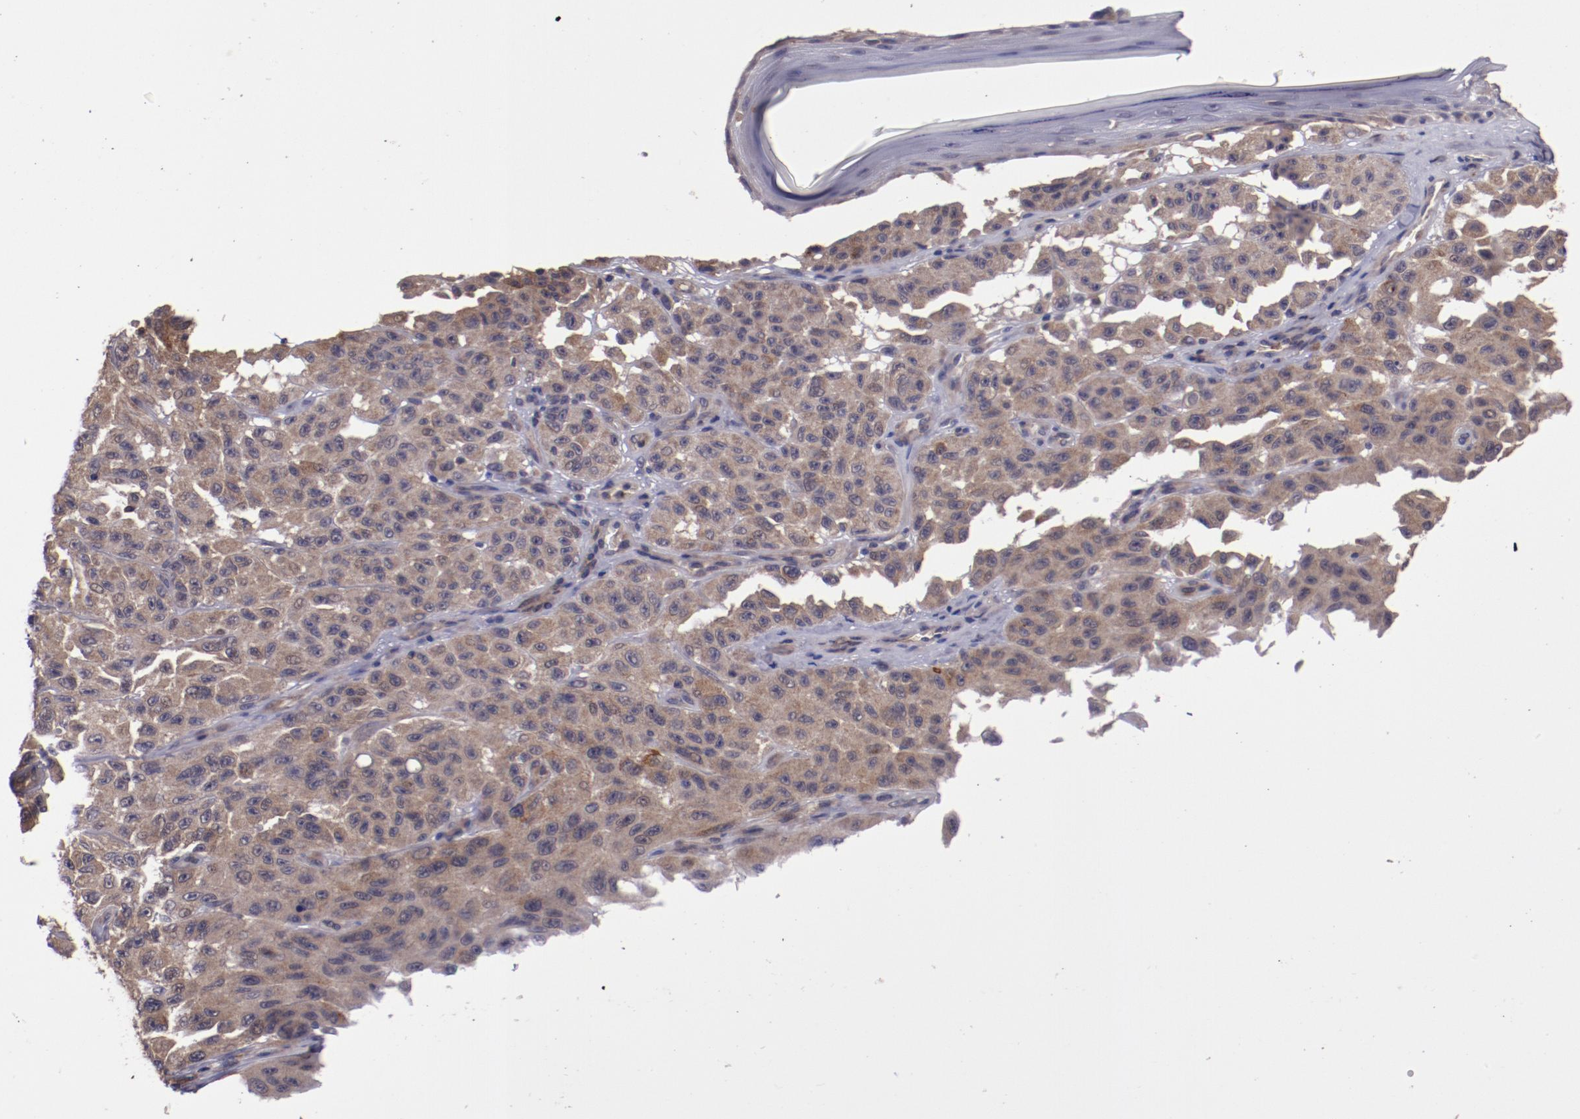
{"staining": {"intensity": "moderate", "quantity": ">75%", "location": "cytoplasmic/membranous"}, "tissue": "melanoma", "cell_type": "Tumor cells", "image_type": "cancer", "snomed": [{"axis": "morphology", "description": "Malignant melanoma, NOS"}, {"axis": "topography", "description": "Skin"}], "caption": "DAB immunohistochemical staining of malignant melanoma exhibits moderate cytoplasmic/membranous protein positivity in approximately >75% of tumor cells.", "gene": "FTSJ1", "patient": {"sex": "male", "age": 30}}